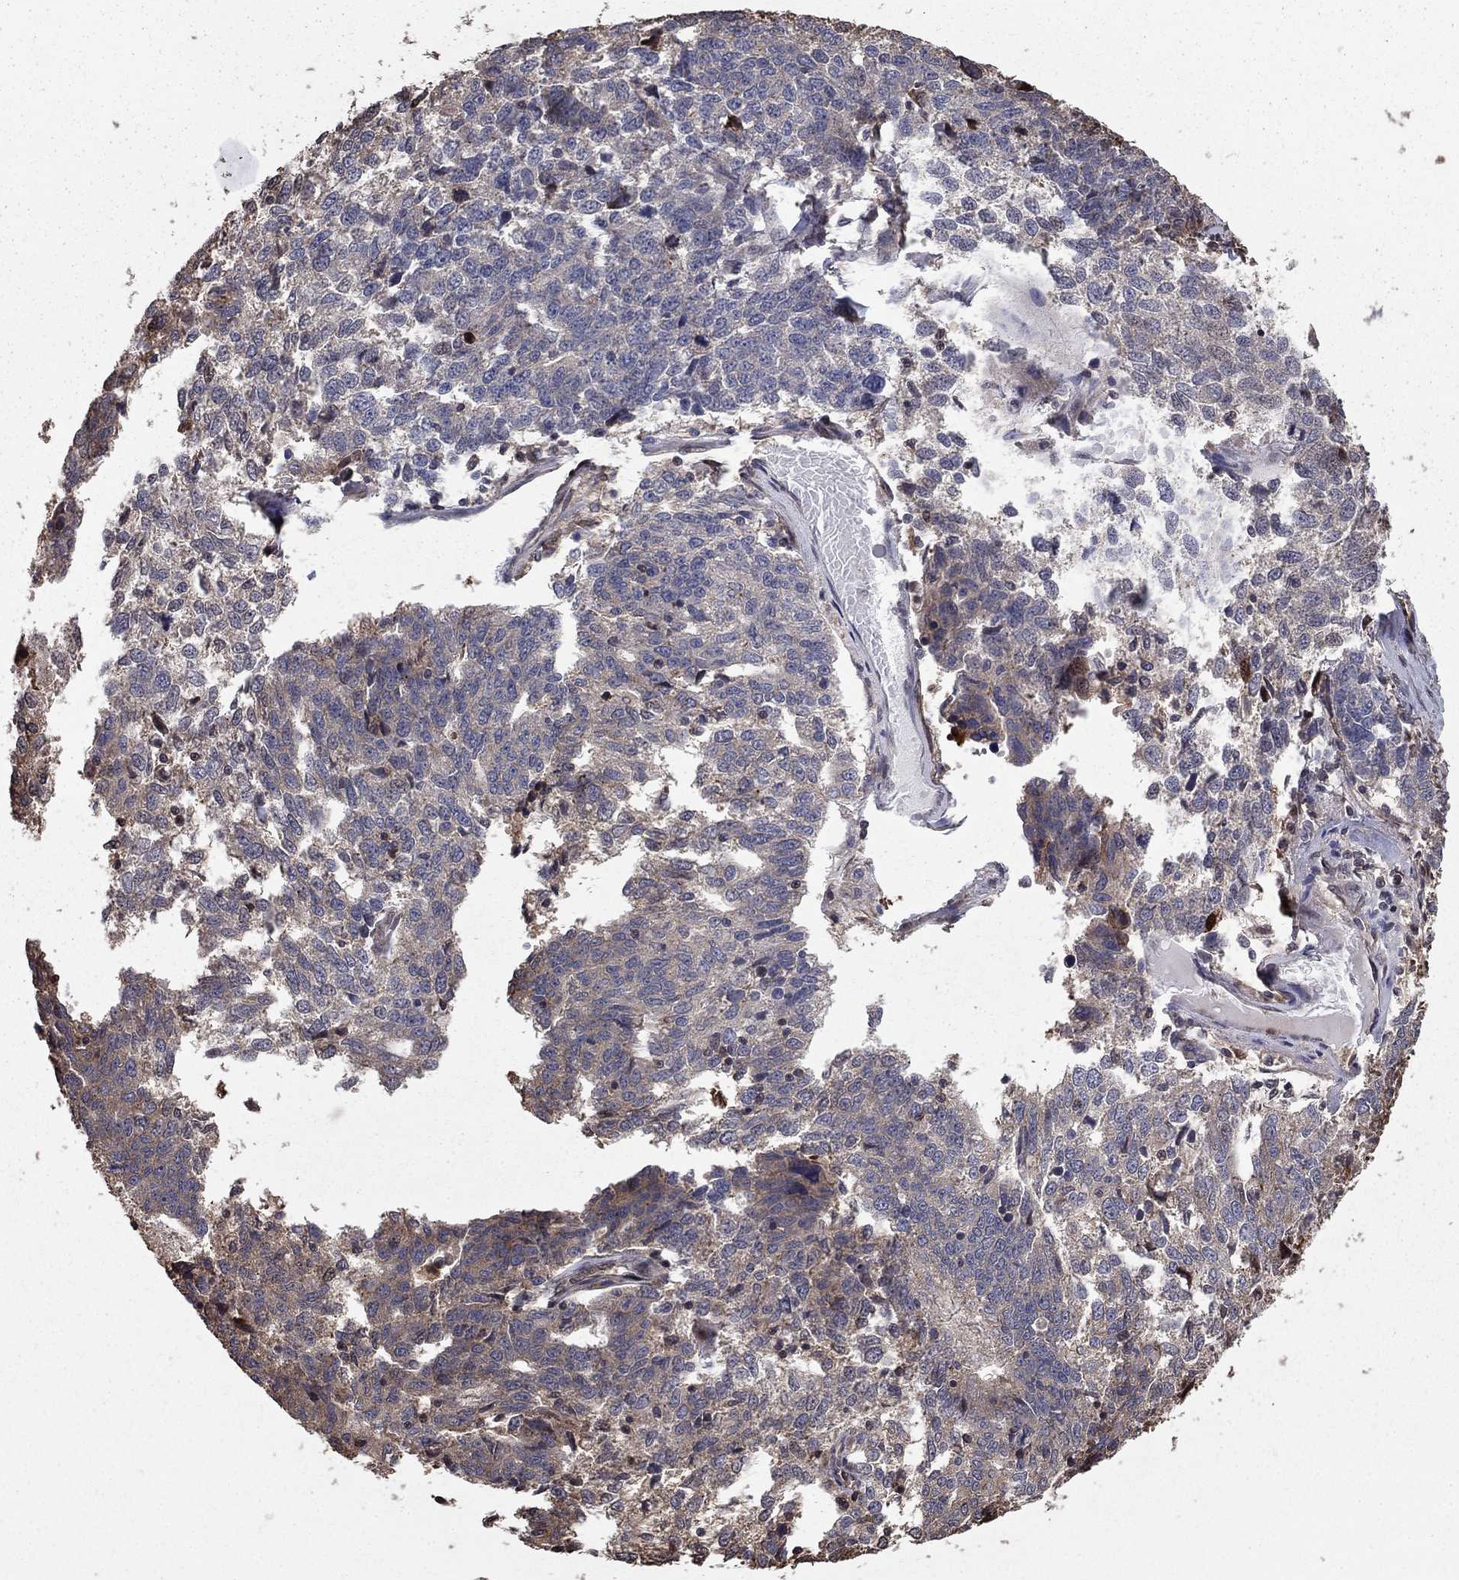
{"staining": {"intensity": "negative", "quantity": "none", "location": "none"}, "tissue": "ovarian cancer", "cell_type": "Tumor cells", "image_type": "cancer", "snomed": [{"axis": "morphology", "description": "Cystadenocarcinoma, serous, NOS"}, {"axis": "topography", "description": "Ovary"}], "caption": "Immunohistochemistry (IHC) image of human ovarian cancer (serous cystadenocarcinoma) stained for a protein (brown), which demonstrates no expression in tumor cells.", "gene": "GYG1", "patient": {"sex": "female", "age": 71}}